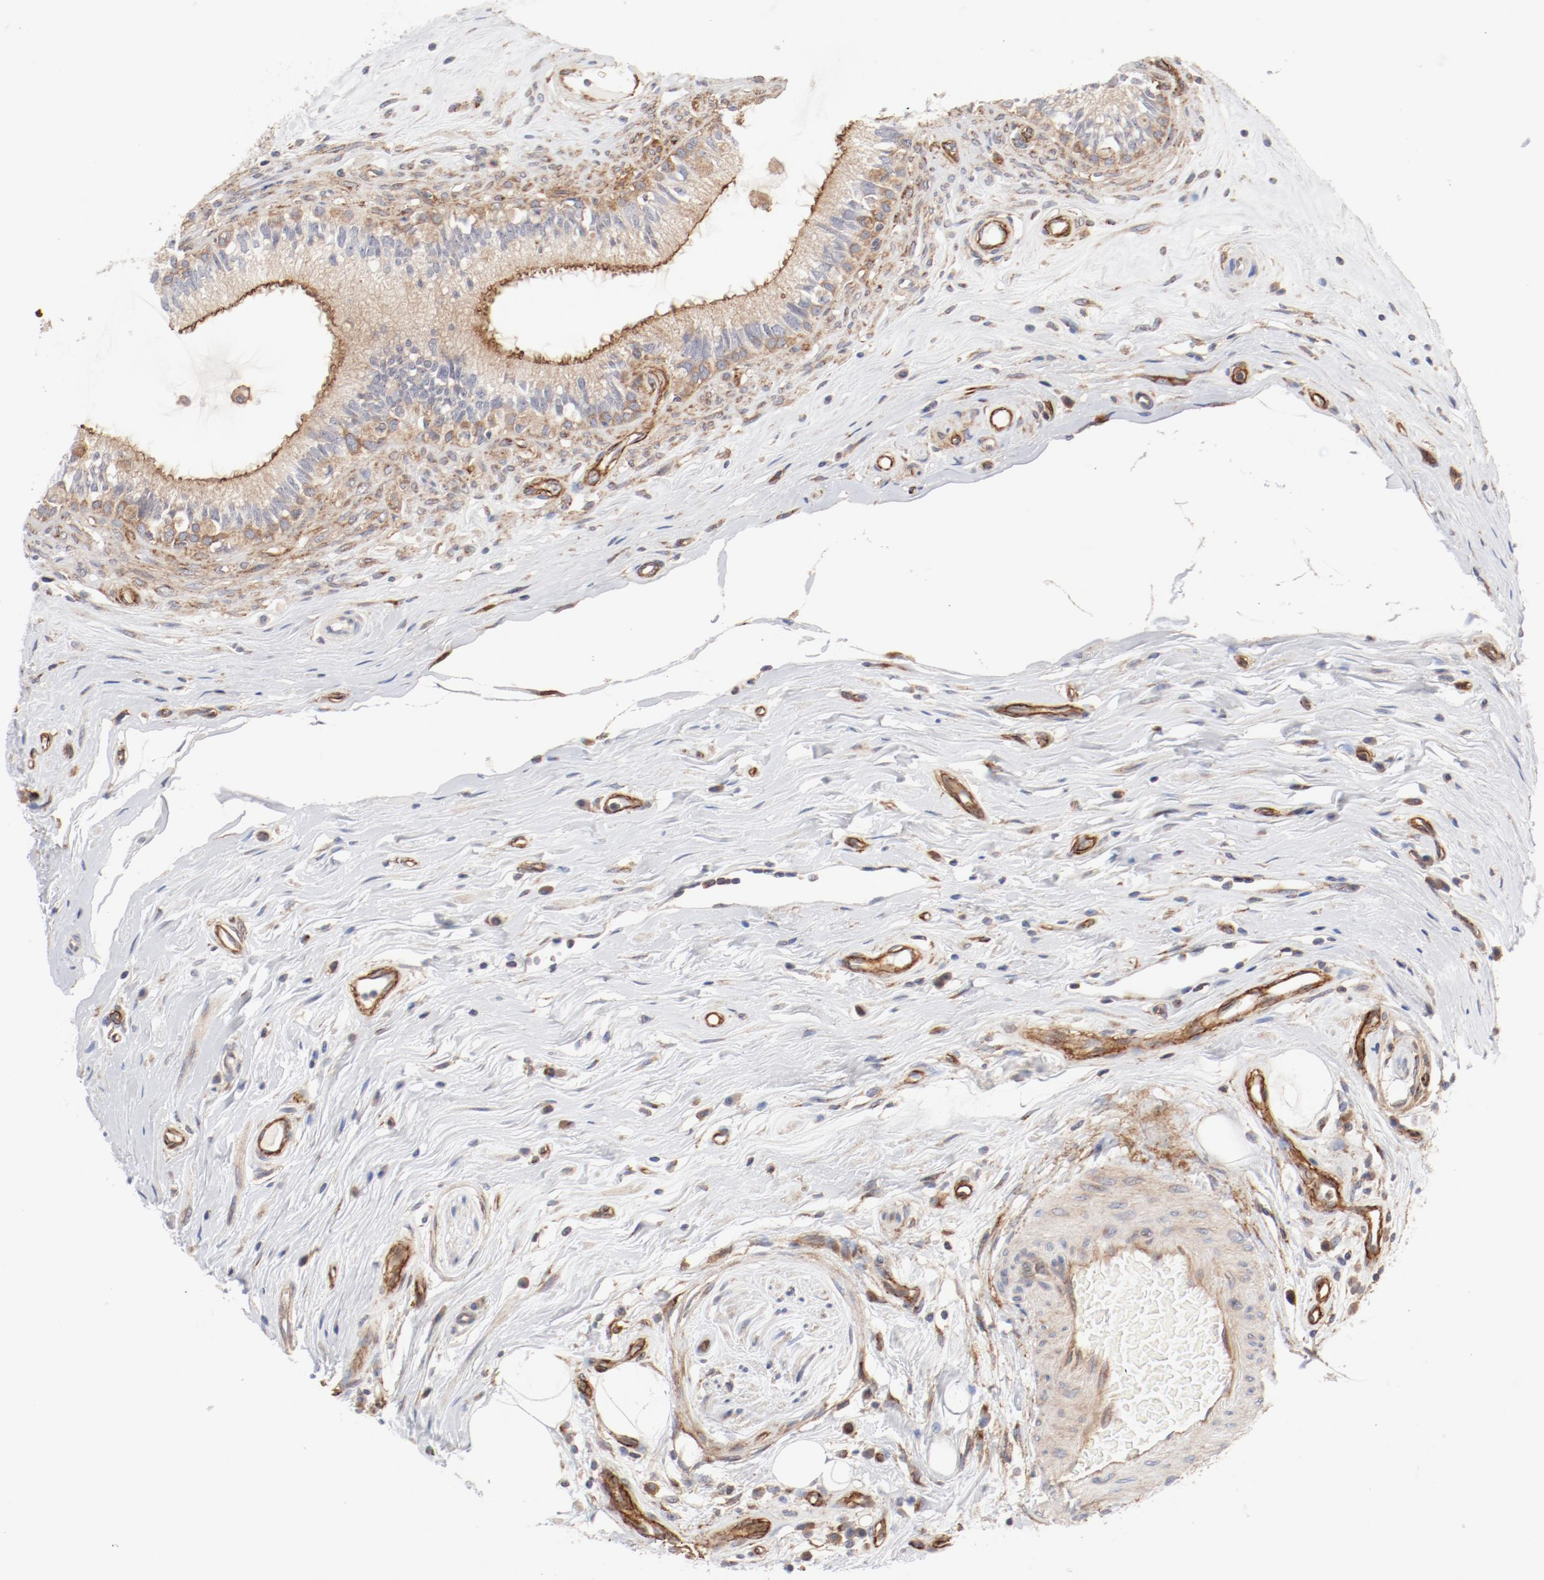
{"staining": {"intensity": "weak", "quantity": ">75%", "location": "cytoplasmic/membranous"}, "tissue": "epididymis", "cell_type": "Glandular cells", "image_type": "normal", "snomed": [{"axis": "morphology", "description": "Normal tissue, NOS"}, {"axis": "morphology", "description": "Inflammation, NOS"}, {"axis": "topography", "description": "Epididymis"}], "caption": "DAB (3,3'-diaminobenzidine) immunohistochemical staining of normal epididymis displays weak cytoplasmic/membranous protein expression in about >75% of glandular cells. Nuclei are stained in blue.", "gene": "AP2A1", "patient": {"sex": "male", "age": 84}}